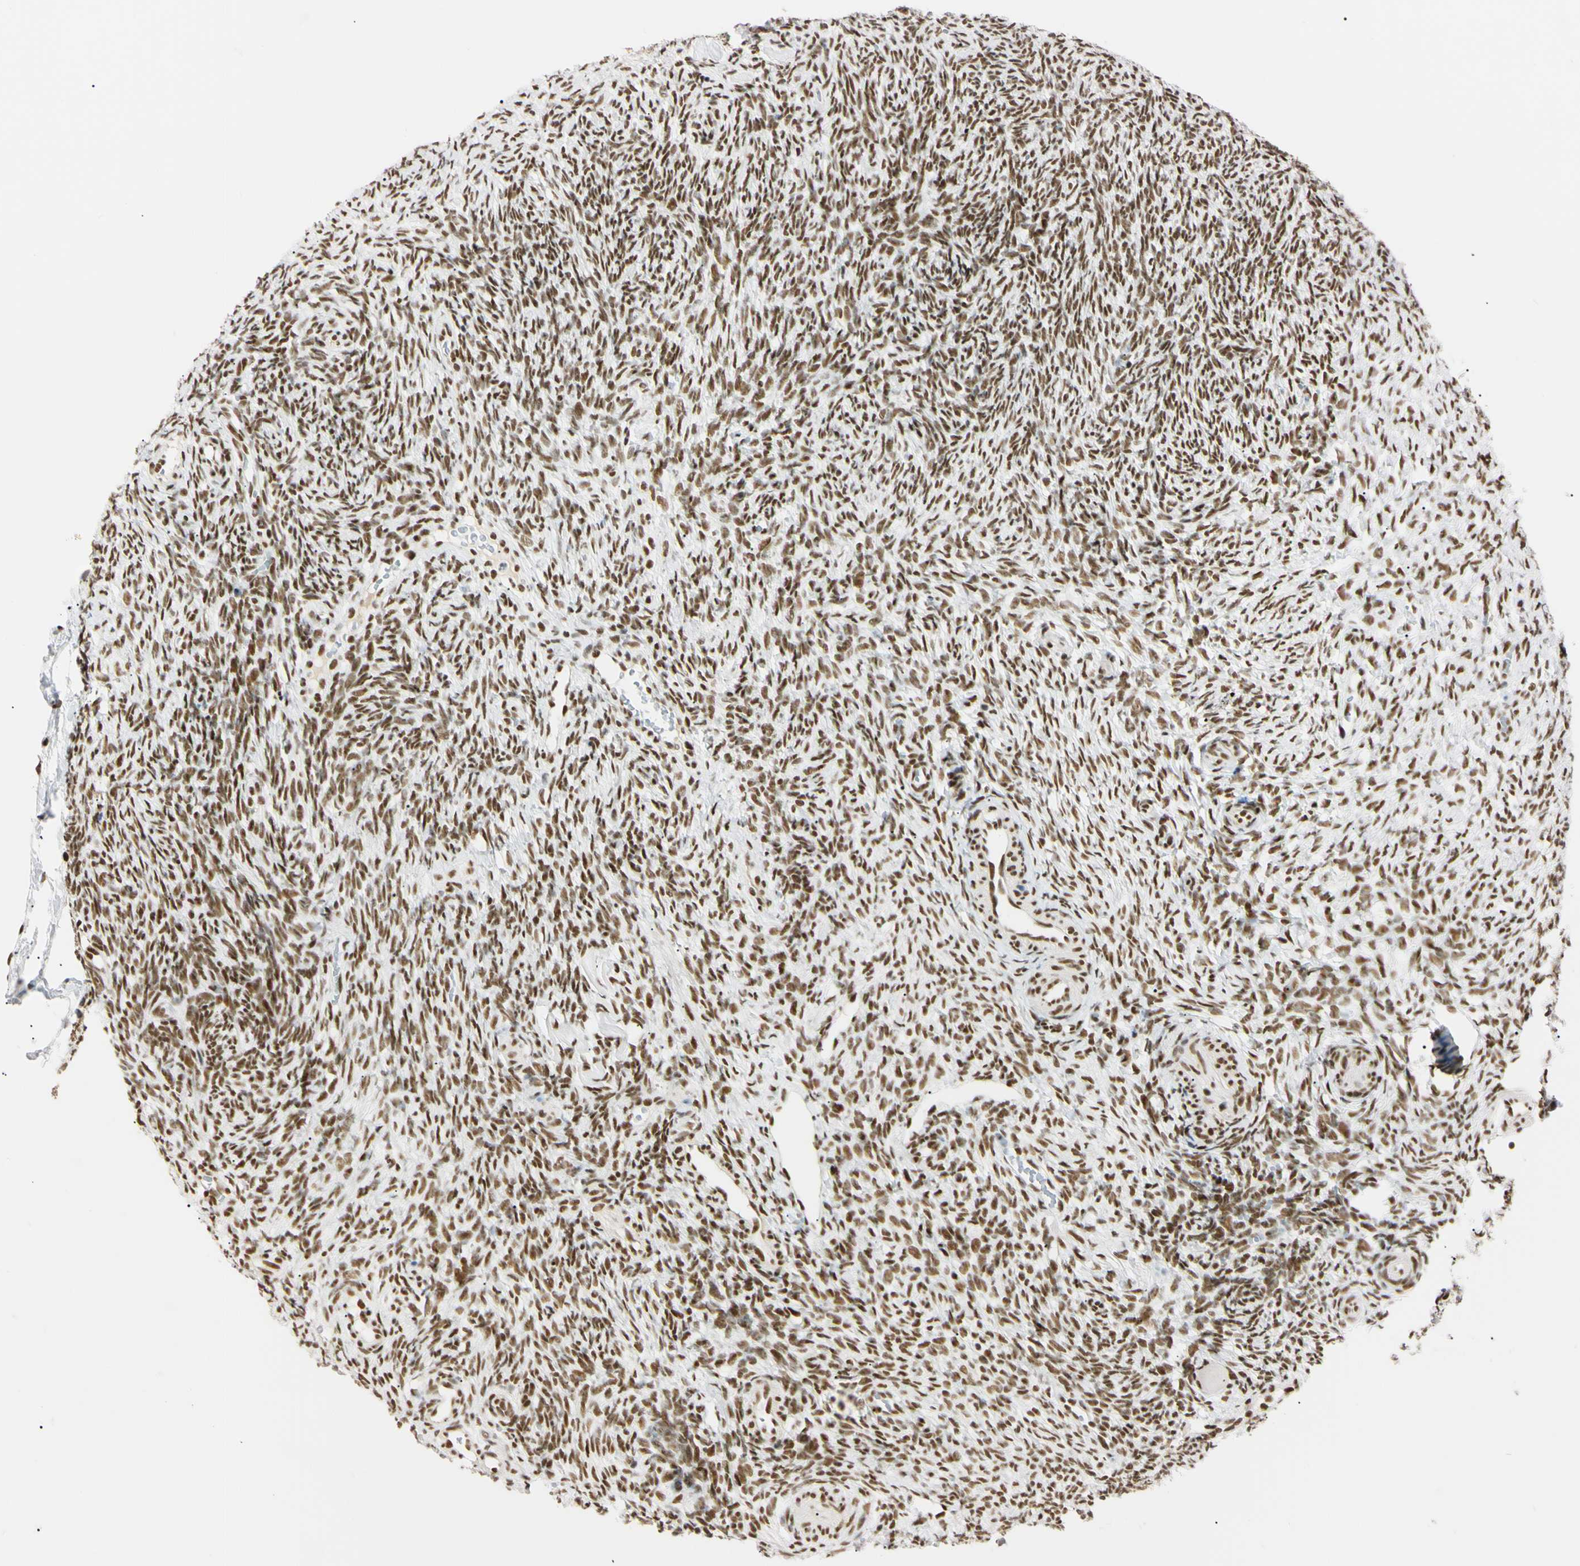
{"staining": {"intensity": "strong", "quantity": ">75%", "location": "nuclear"}, "tissue": "ovary", "cell_type": "Ovarian stroma cells", "image_type": "normal", "snomed": [{"axis": "morphology", "description": "Normal tissue, NOS"}, {"axis": "topography", "description": "Ovary"}], "caption": "Immunohistochemistry of unremarkable human ovary shows high levels of strong nuclear positivity in approximately >75% of ovarian stroma cells.", "gene": "ZNF134", "patient": {"sex": "female", "age": 35}}